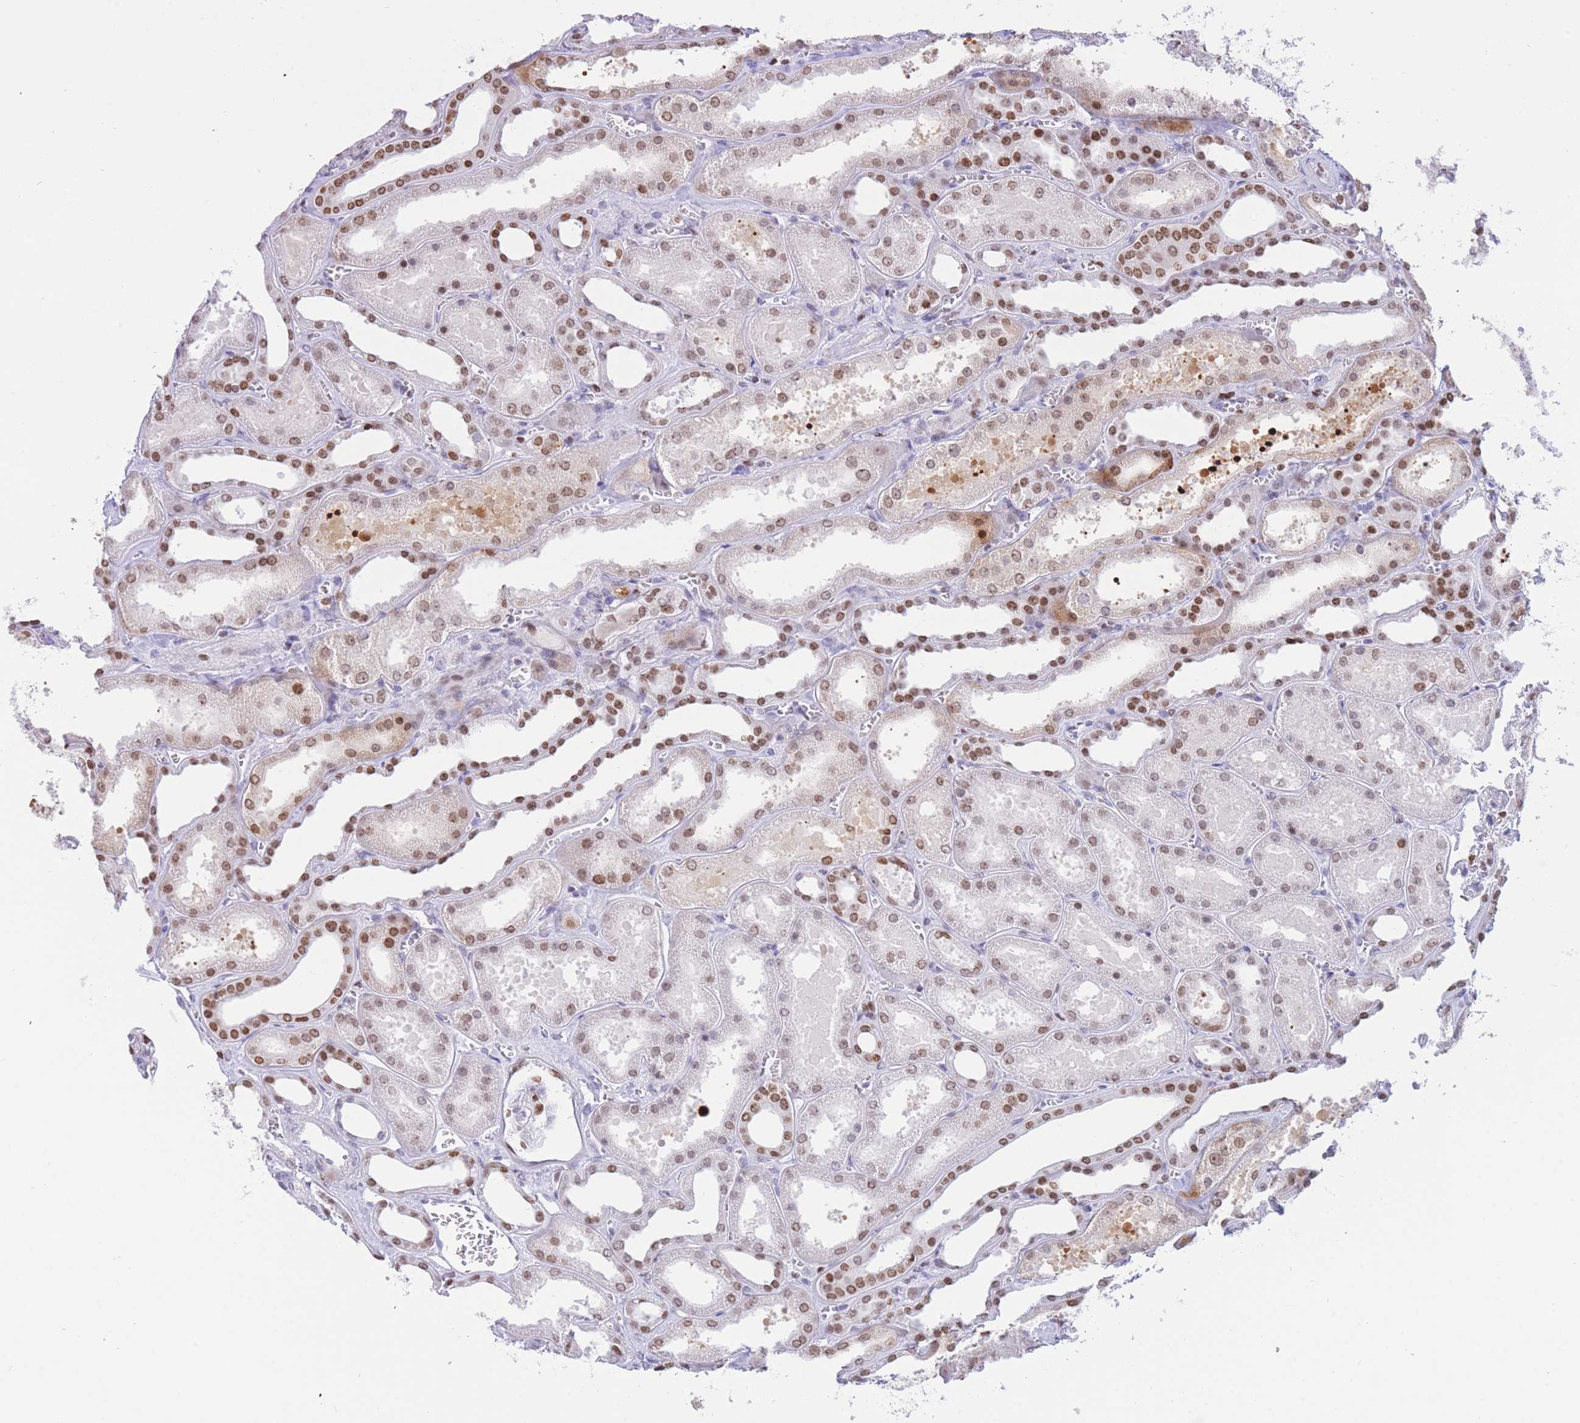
{"staining": {"intensity": "moderate", "quantity": "<25%", "location": "nuclear"}, "tissue": "kidney", "cell_type": "Cells in glomeruli", "image_type": "normal", "snomed": [{"axis": "morphology", "description": "Normal tissue, NOS"}, {"axis": "morphology", "description": "Adenocarcinoma, NOS"}, {"axis": "topography", "description": "Kidney"}], "caption": "Immunohistochemical staining of normal human kidney reveals low levels of moderate nuclear staining in approximately <25% of cells in glomeruli.", "gene": "HMGN1", "patient": {"sex": "female", "age": 68}}